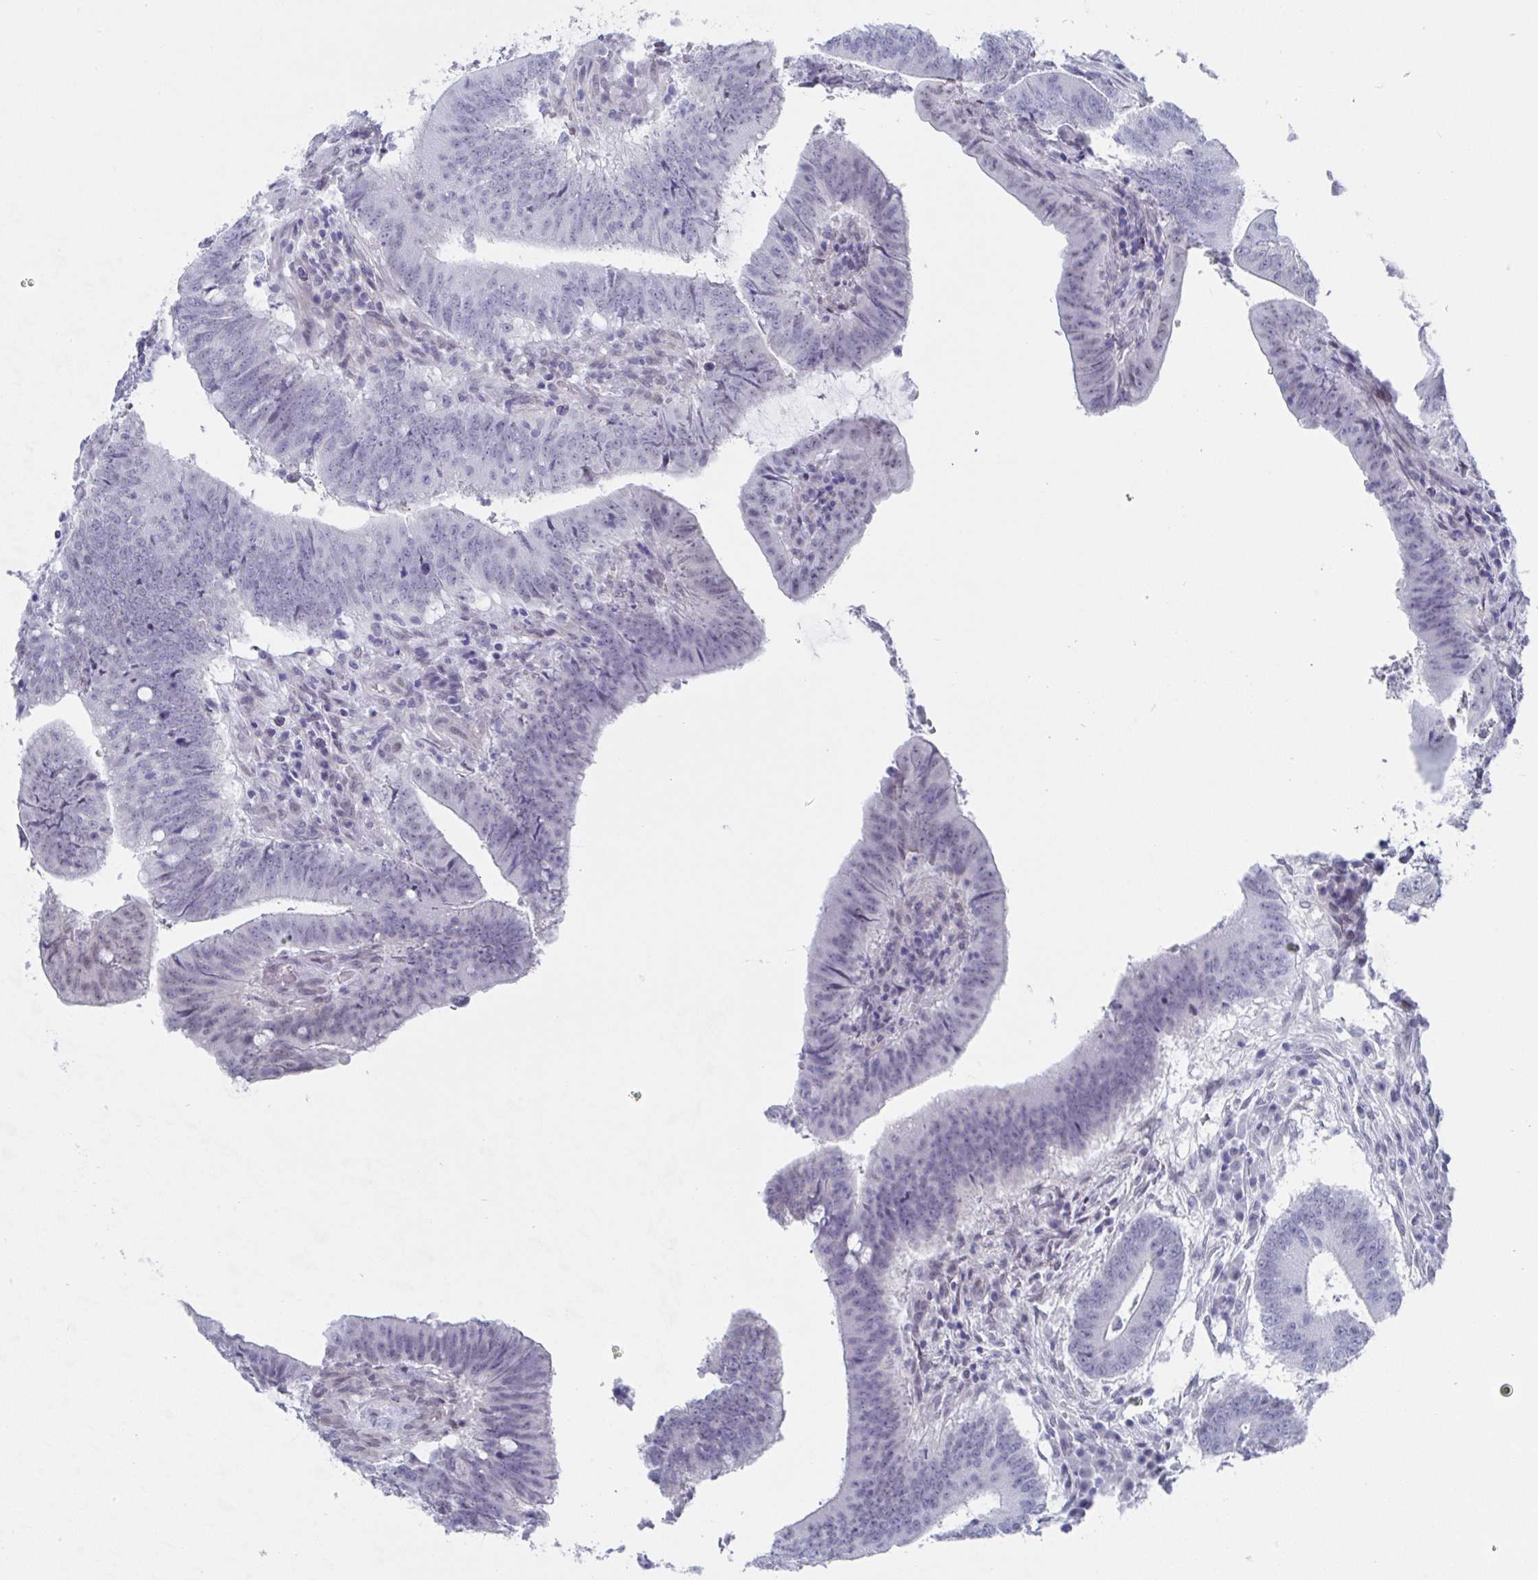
{"staining": {"intensity": "negative", "quantity": "none", "location": "none"}, "tissue": "colorectal cancer", "cell_type": "Tumor cells", "image_type": "cancer", "snomed": [{"axis": "morphology", "description": "Adenocarcinoma, NOS"}, {"axis": "topography", "description": "Colon"}], "caption": "This photomicrograph is of colorectal cancer stained with immunohistochemistry to label a protein in brown with the nuclei are counter-stained blue. There is no staining in tumor cells.", "gene": "MFSD4A", "patient": {"sex": "female", "age": 43}}